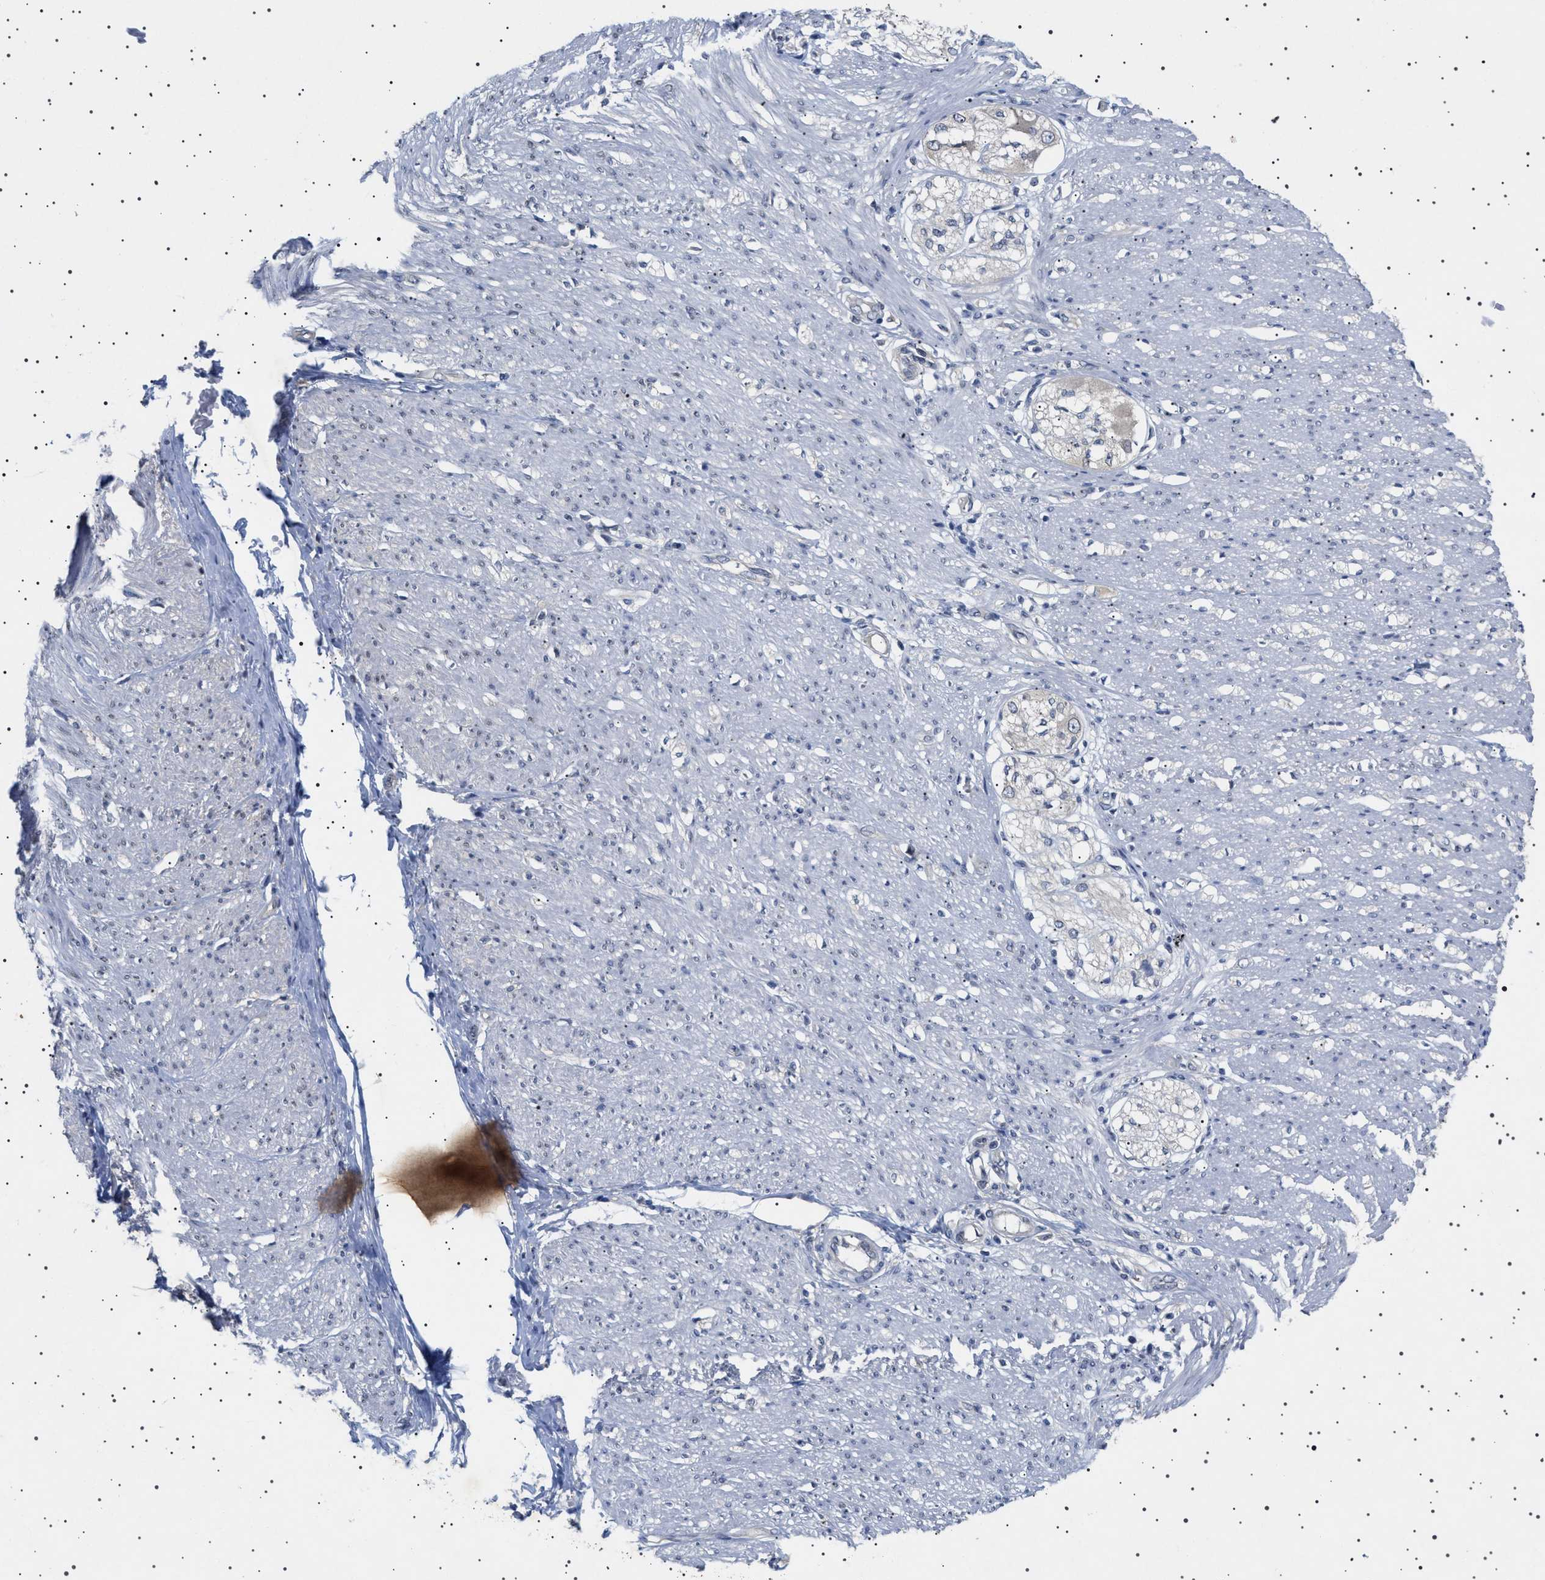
{"staining": {"intensity": "negative", "quantity": "none", "location": "none"}, "tissue": "soft tissue", "cell_type": "Chondrocytes", "image_type": "normal", "snomed": [{"axis": "morphology", "description": "Normal tissue, NOS"}, {"axis": "morphology", "description": "Adenocarcinoma, NOS"}, {"axis": "topography", "description": "Colon"}, {"axis": "topography", "description": "Peripheral nerve tissue"}], "caption": "Image shows no protein positivity in chondrocytes of unremarkable soft tissue.", "gene": "NUP93", "patient": {"sex": "male", "age": 14}}